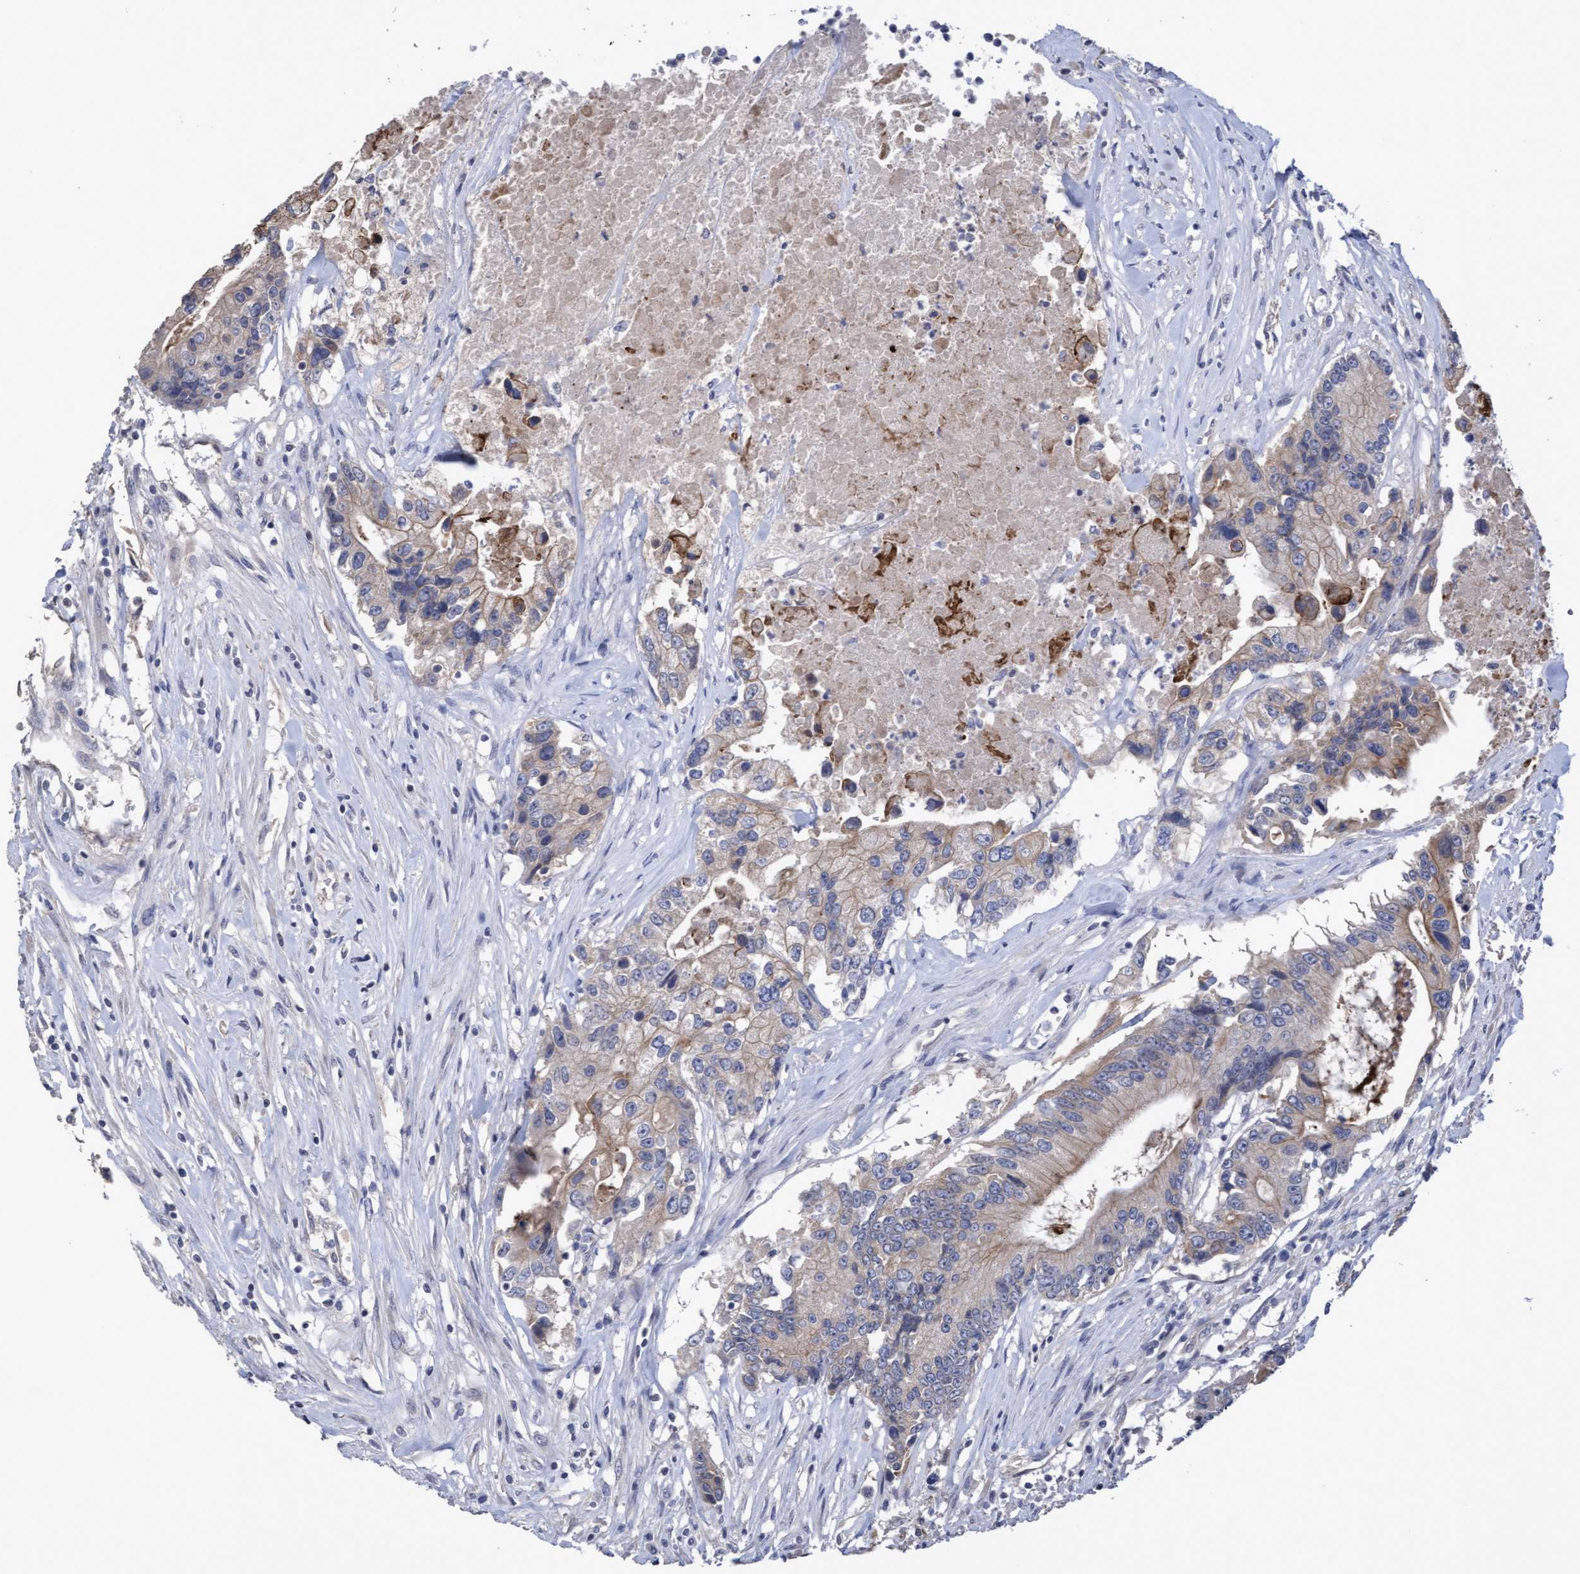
{"staining": {"intensity": "weak", "quantity": "<25%", "location": "cytoplasmic/membranous"}, "tissue": "colorectal cancer", "cell_type": "Tumor cells", "image_type": "cancer", "snomed": [{"axis": "morphology", "description": "Adenocarcinoma, NOS"}, {"axis": "topography", "description": "Colon"}], "caption": "Colorectal cancer (adenocarcinoma) was stained to show a protein in brown. There is no significant positivity in tumor cells.", "gene": "KRT24", "patient": {"sex": "female", "age": 77}}